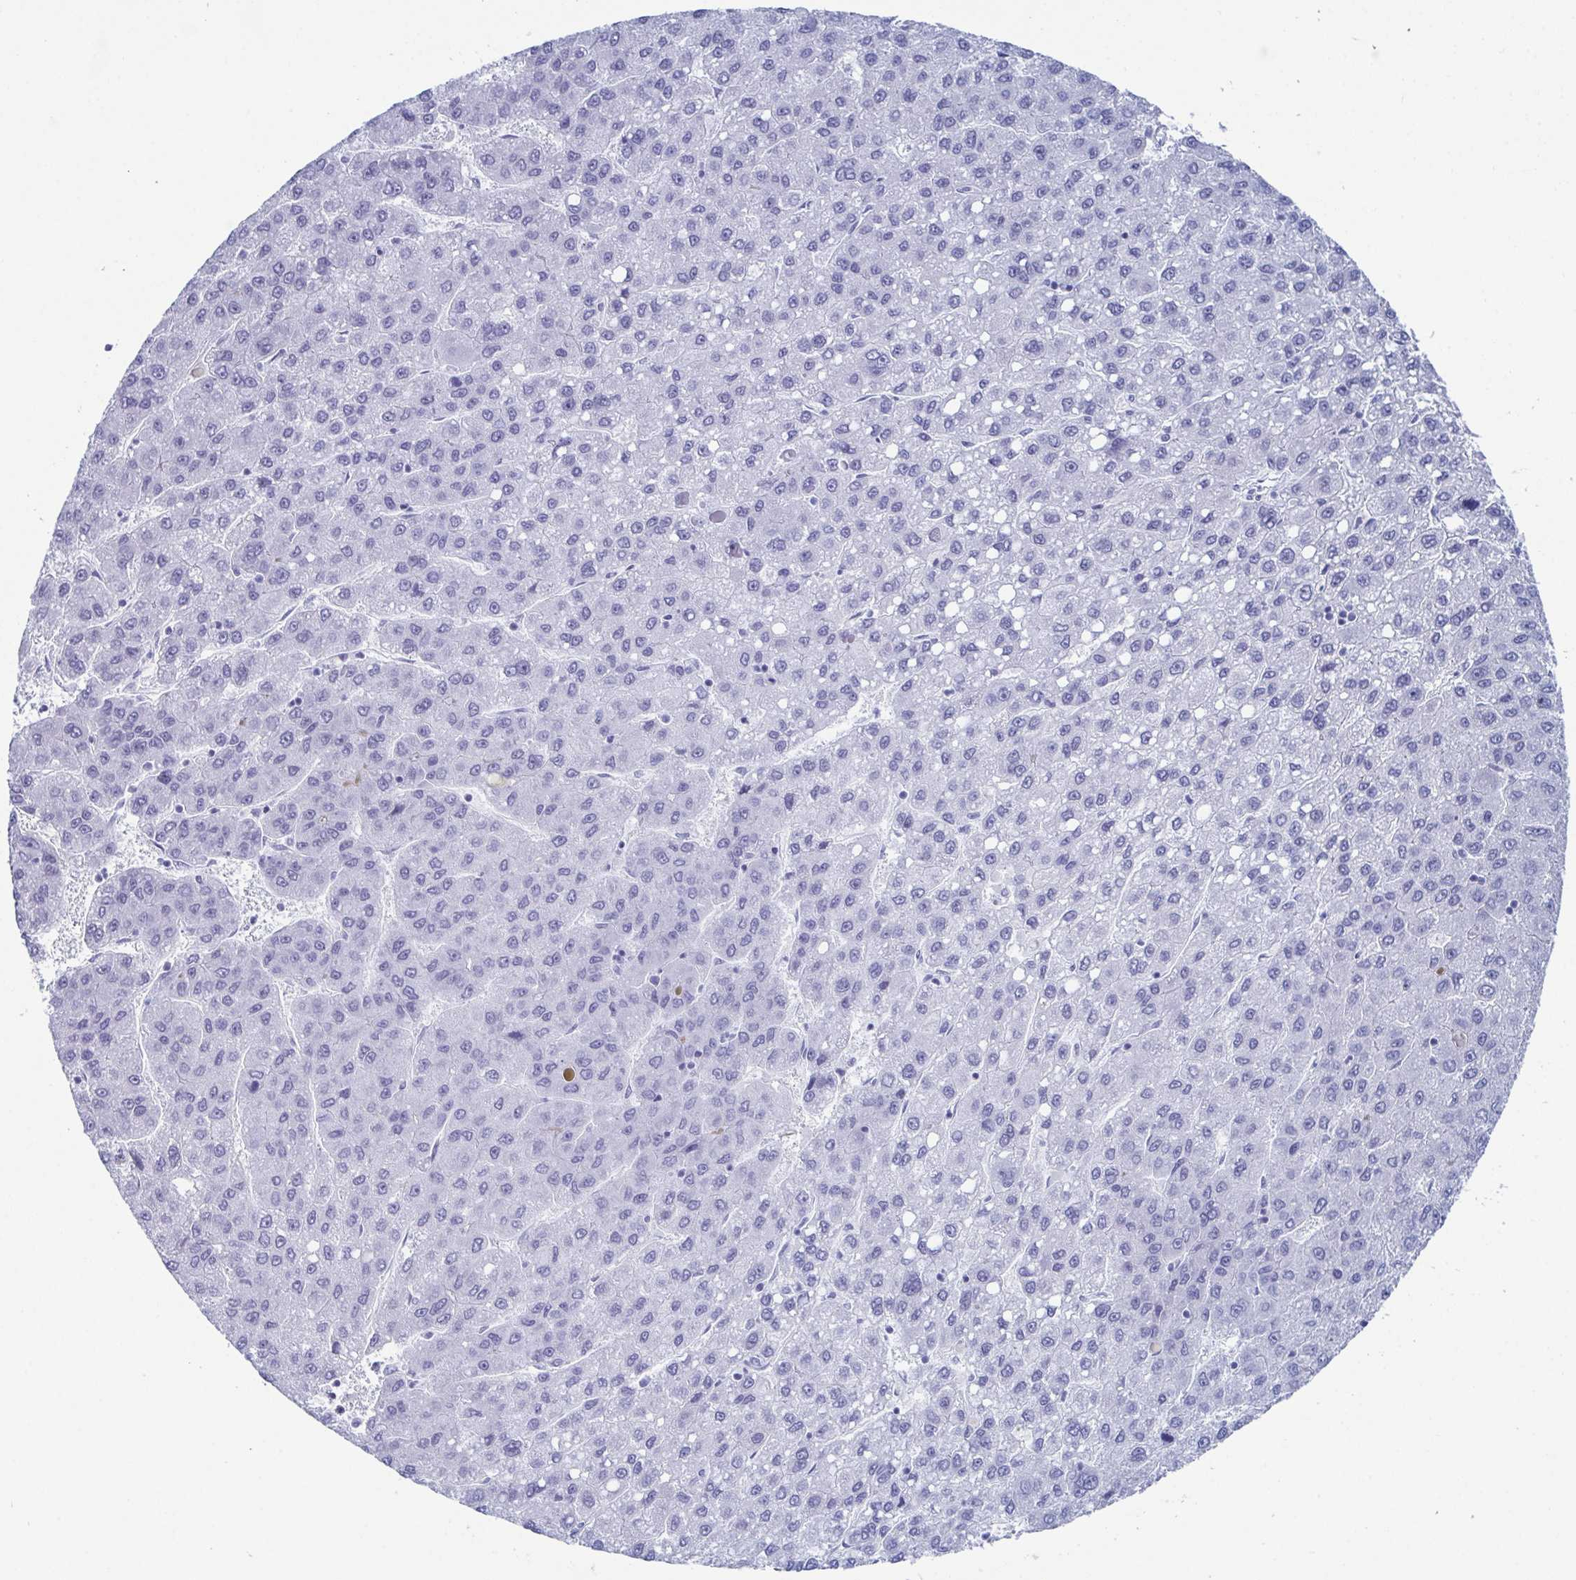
{"staining": {"intensity": "negative", "quantity": "none", "location": "none"}, "tissue": "liver cancer", "cell_type": "Tumor cells", "image_type": "cancer", "snomed": [{"axis": "morphology", "description": "Carcinoma, Hepatocellular, NOS"}, {"axis": "topography", "description": "Liver"}], "caption": "IHC histopathology image of human liver cancer (hepatocellular carcinoma) stained for a protein (brown), which reveals no staining in tumor cells.", "gene": "ZFP64", "patient": {"sex": "female", "age": 82}}